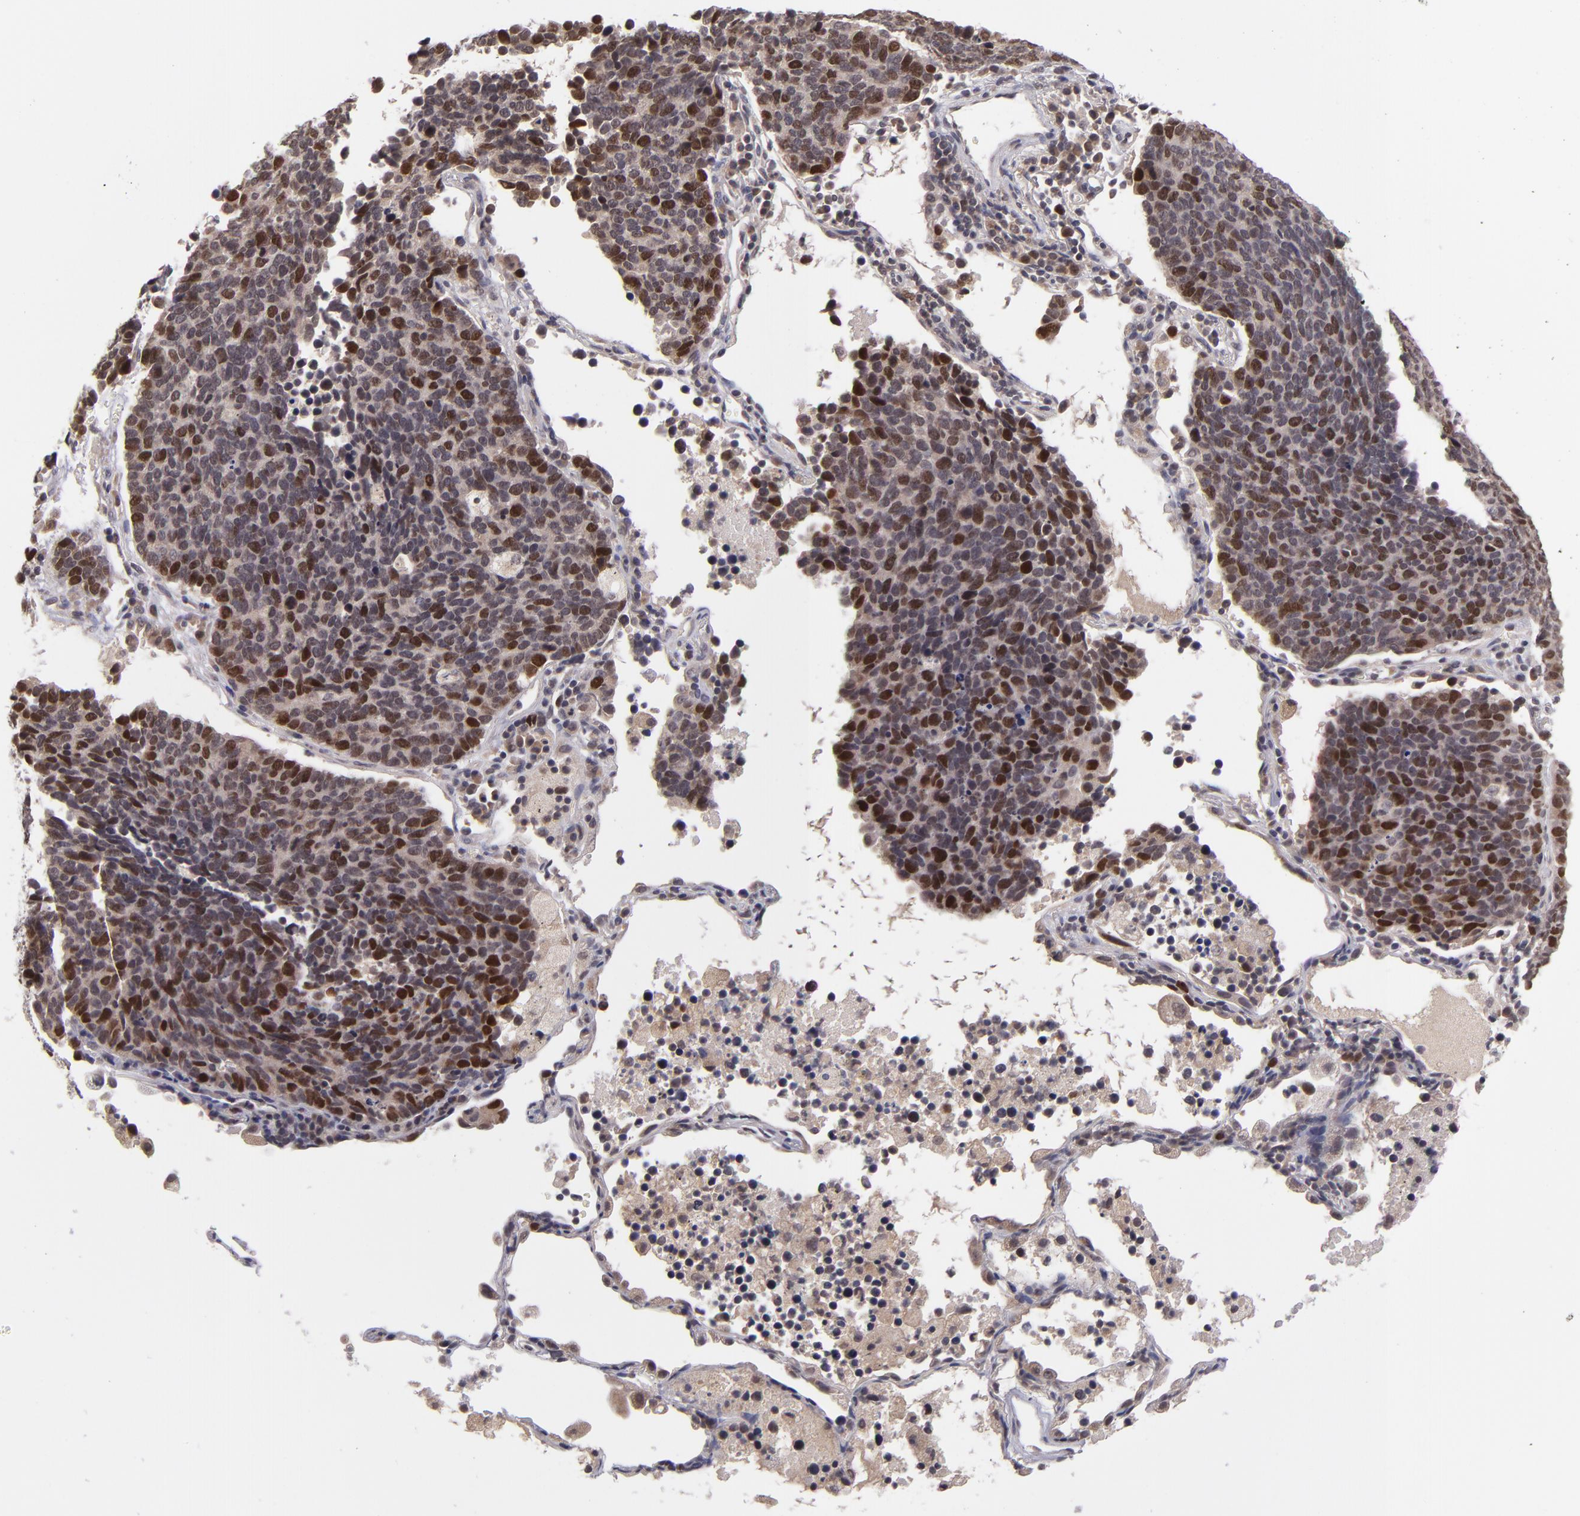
{"staining": {"intensity": "strong", "quantity": ">75%", "location": "nuclear"}, "tissue": "lung cancer", "cell_type": "Tumor cells", "image_type": "cancer", "snomed": [{"axis": "morphology", "description": "Neoplasm, malignant, NOS"}, {"axis": "topography", "description": "Lung"}], "caption": "Lung cancer stained with a protein marker demonstrates strong staining in tumor cells.", "gene": "CDC7", "patient": {"sex": "female", "age": 75}}